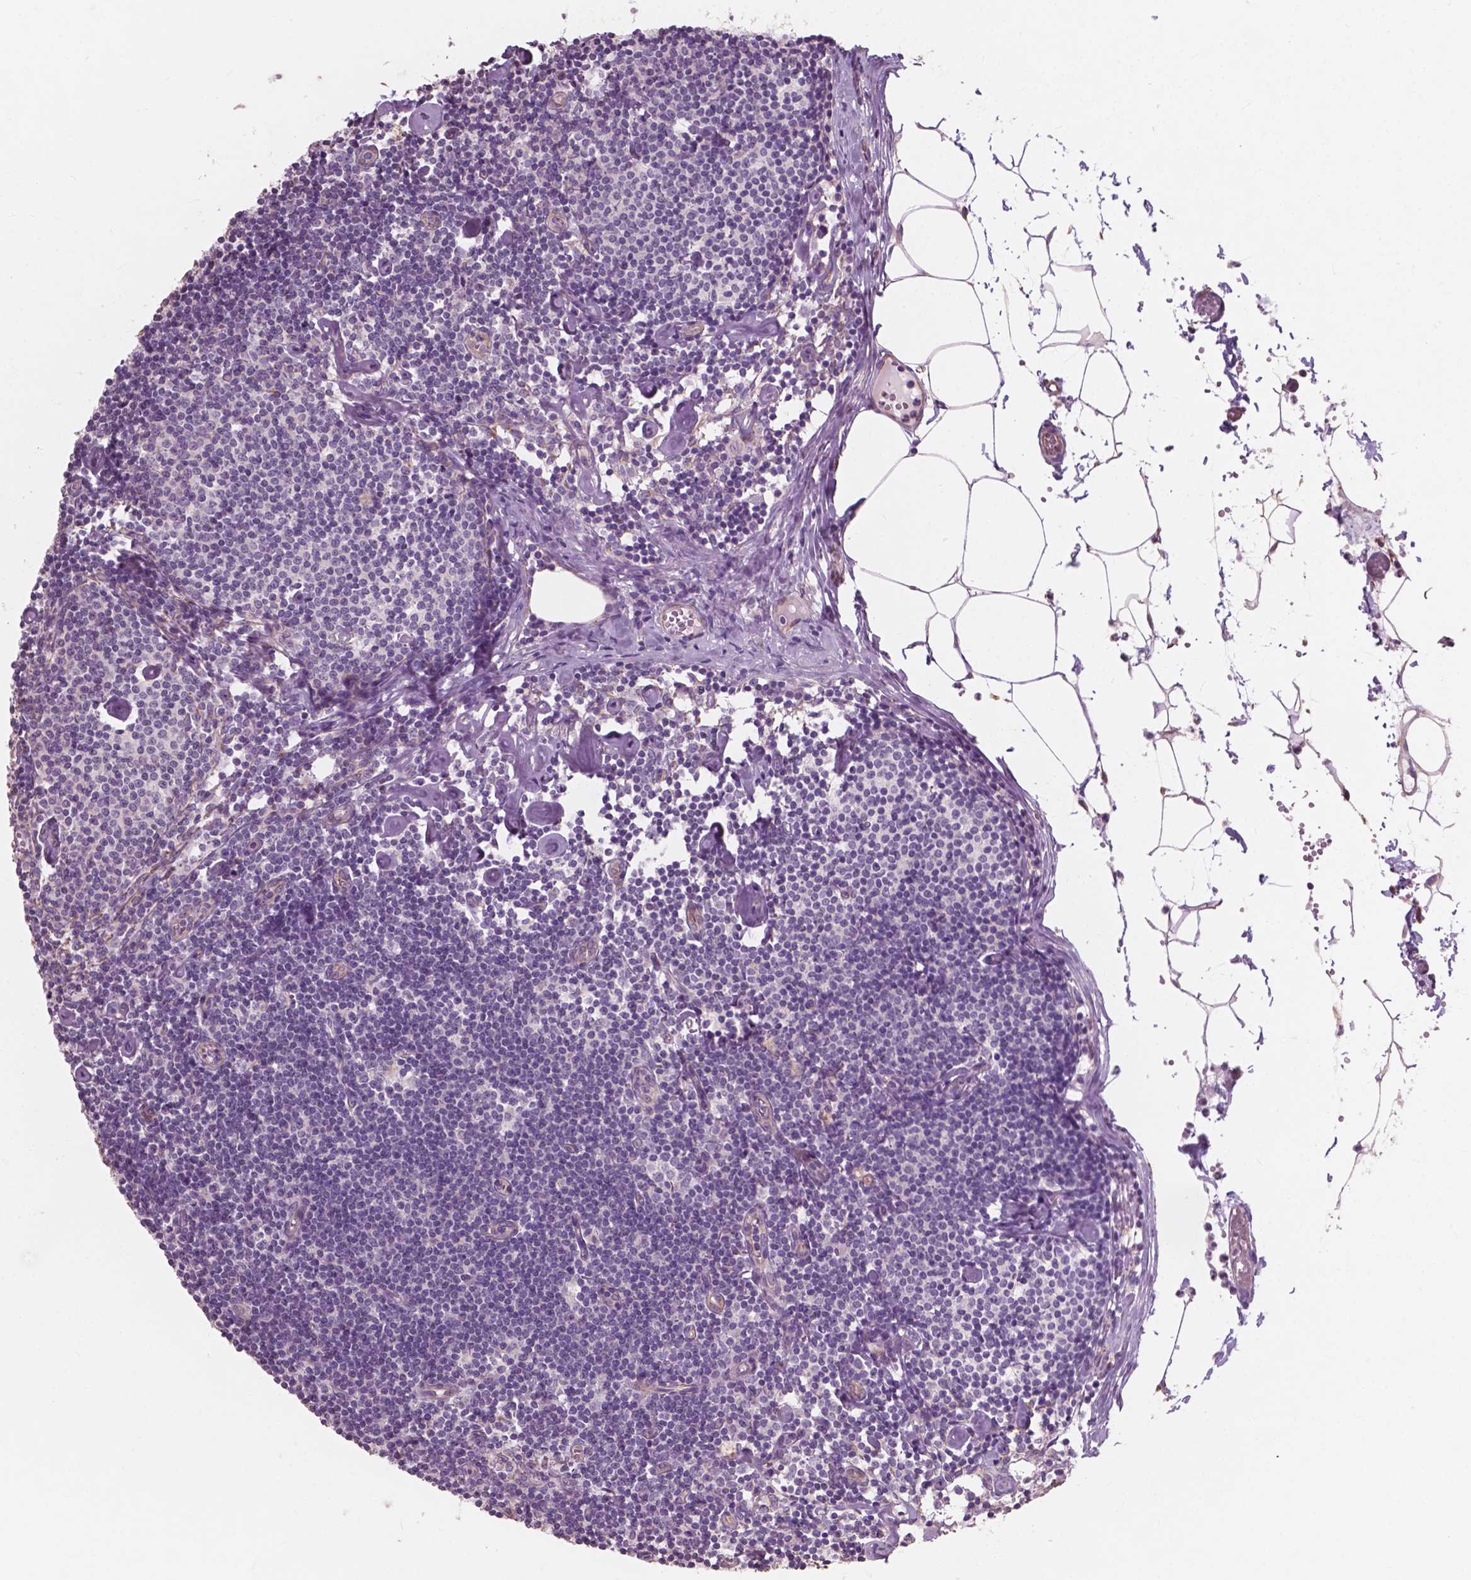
{"staining": {"intensity": "negative", "quantity": "none", "location": "none"}, "tissue": "lymph node", "cell_type": "Germinal center cells", "image_type": "normal", "snomed": [{"axis": "morphology", "description": "Normal tissue, NOS"}, {"axis": "topography", "description": "Lymph node"}], "caption": "A micrograph of lymph node stained for a protein displays no brown staining in germinal center cells. The staining was performed using DAB (3,3'-diaminobenzidine) to visualize the protein expression in brown, while the nuclei were stained in blue with hematoxylin (Magnification: 20x).", "gene": "AWAT1", "patient": {"sex": "female", "age": 42}}